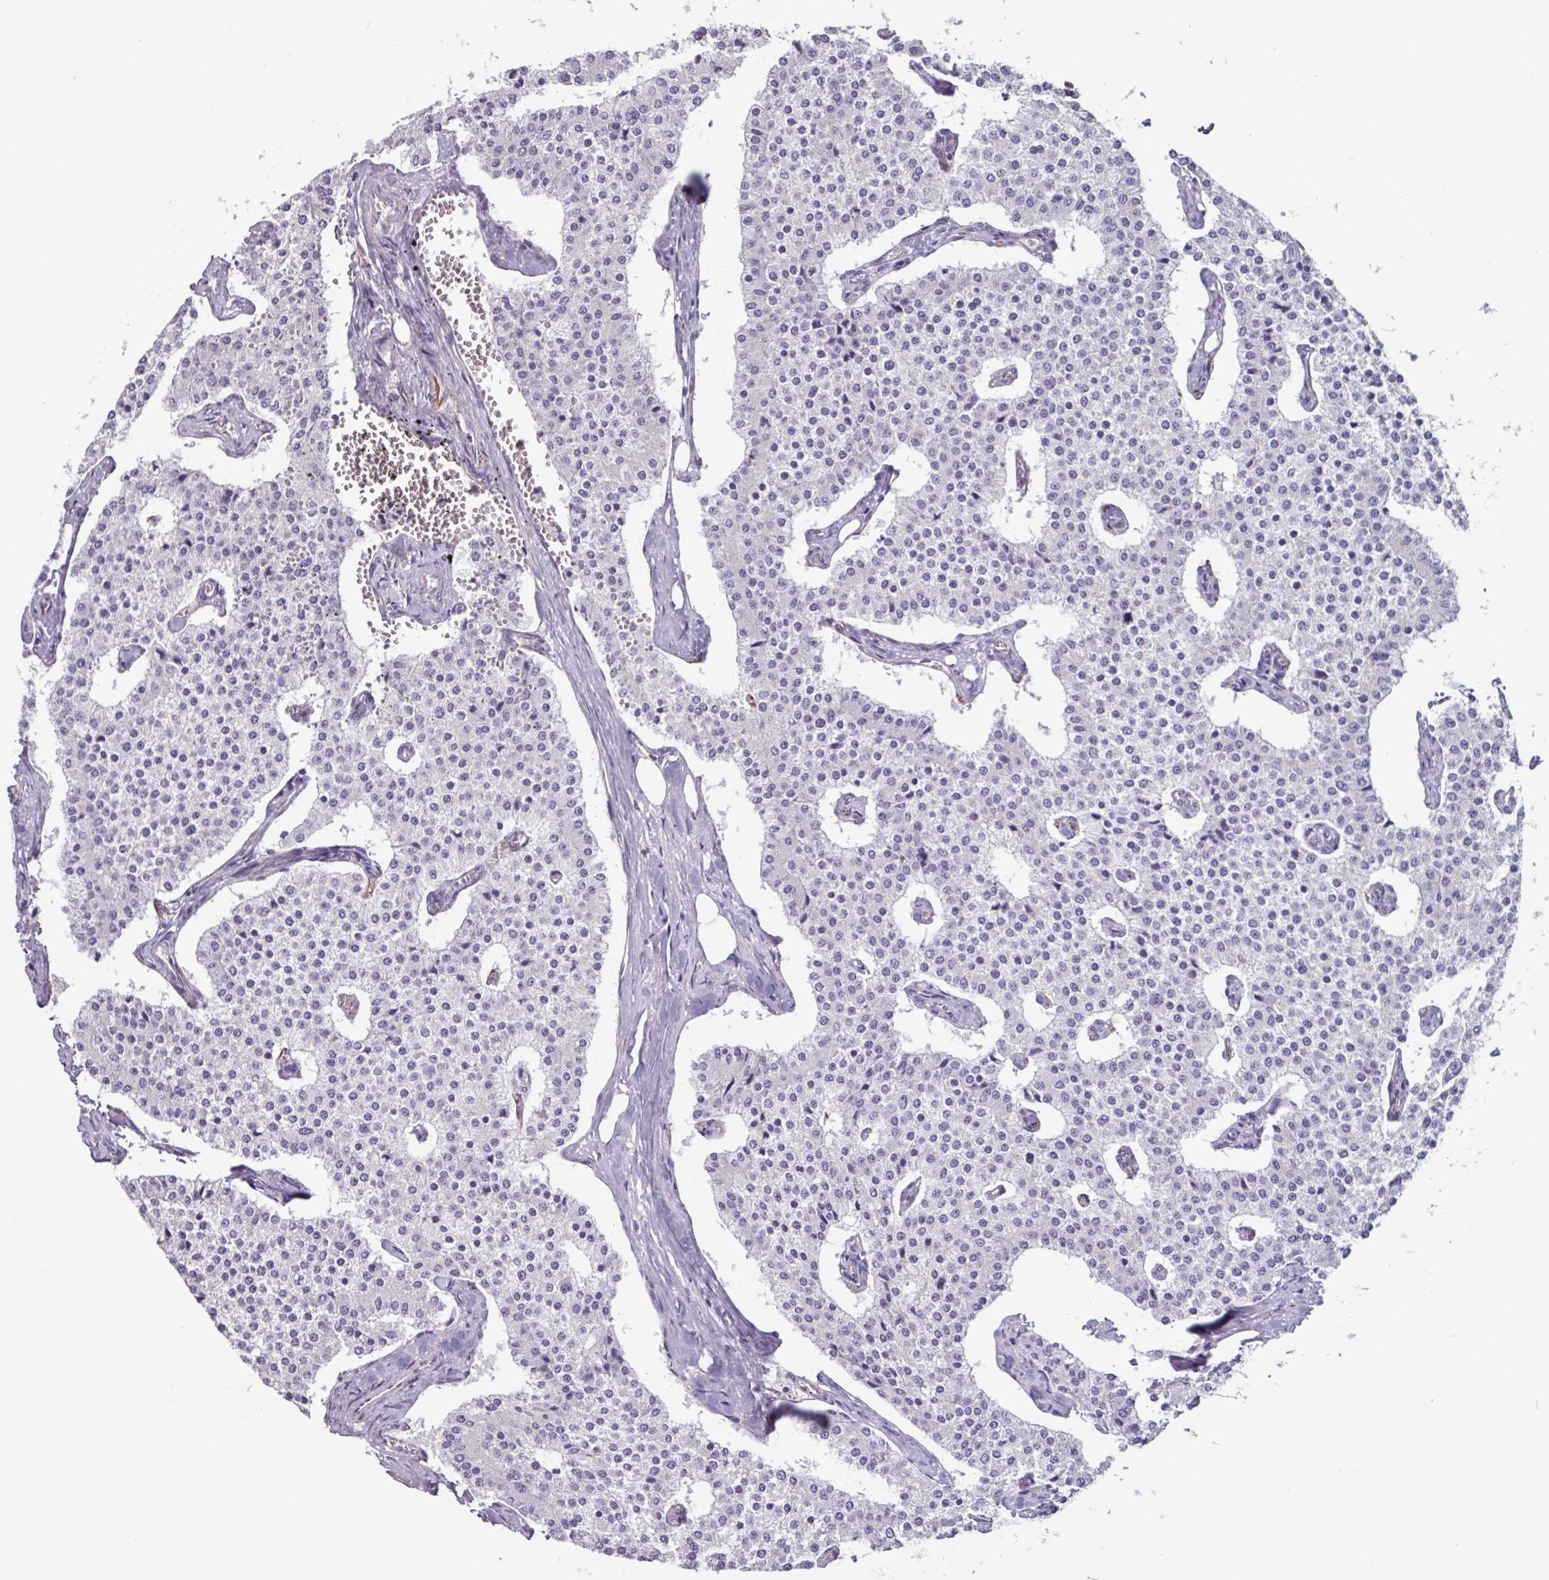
{"staining": {"intensity": "negative", "quantity": "none", "location": "none"}, "tissue": "carcinoid", "cell_type": "Tumor cells", "image_type": "cancer", "snomed": [{"axis": "morphology", "description": "Carcinoid, malignant, NOS"}, {"axis": "topography", "description": "Colon"}], "caption": "DAB immunohistochemical staining of human carcinoid shows no significant expression in tumor cells.", "gene": "BTD", "patient": {"sex": "female", "age": 52}}